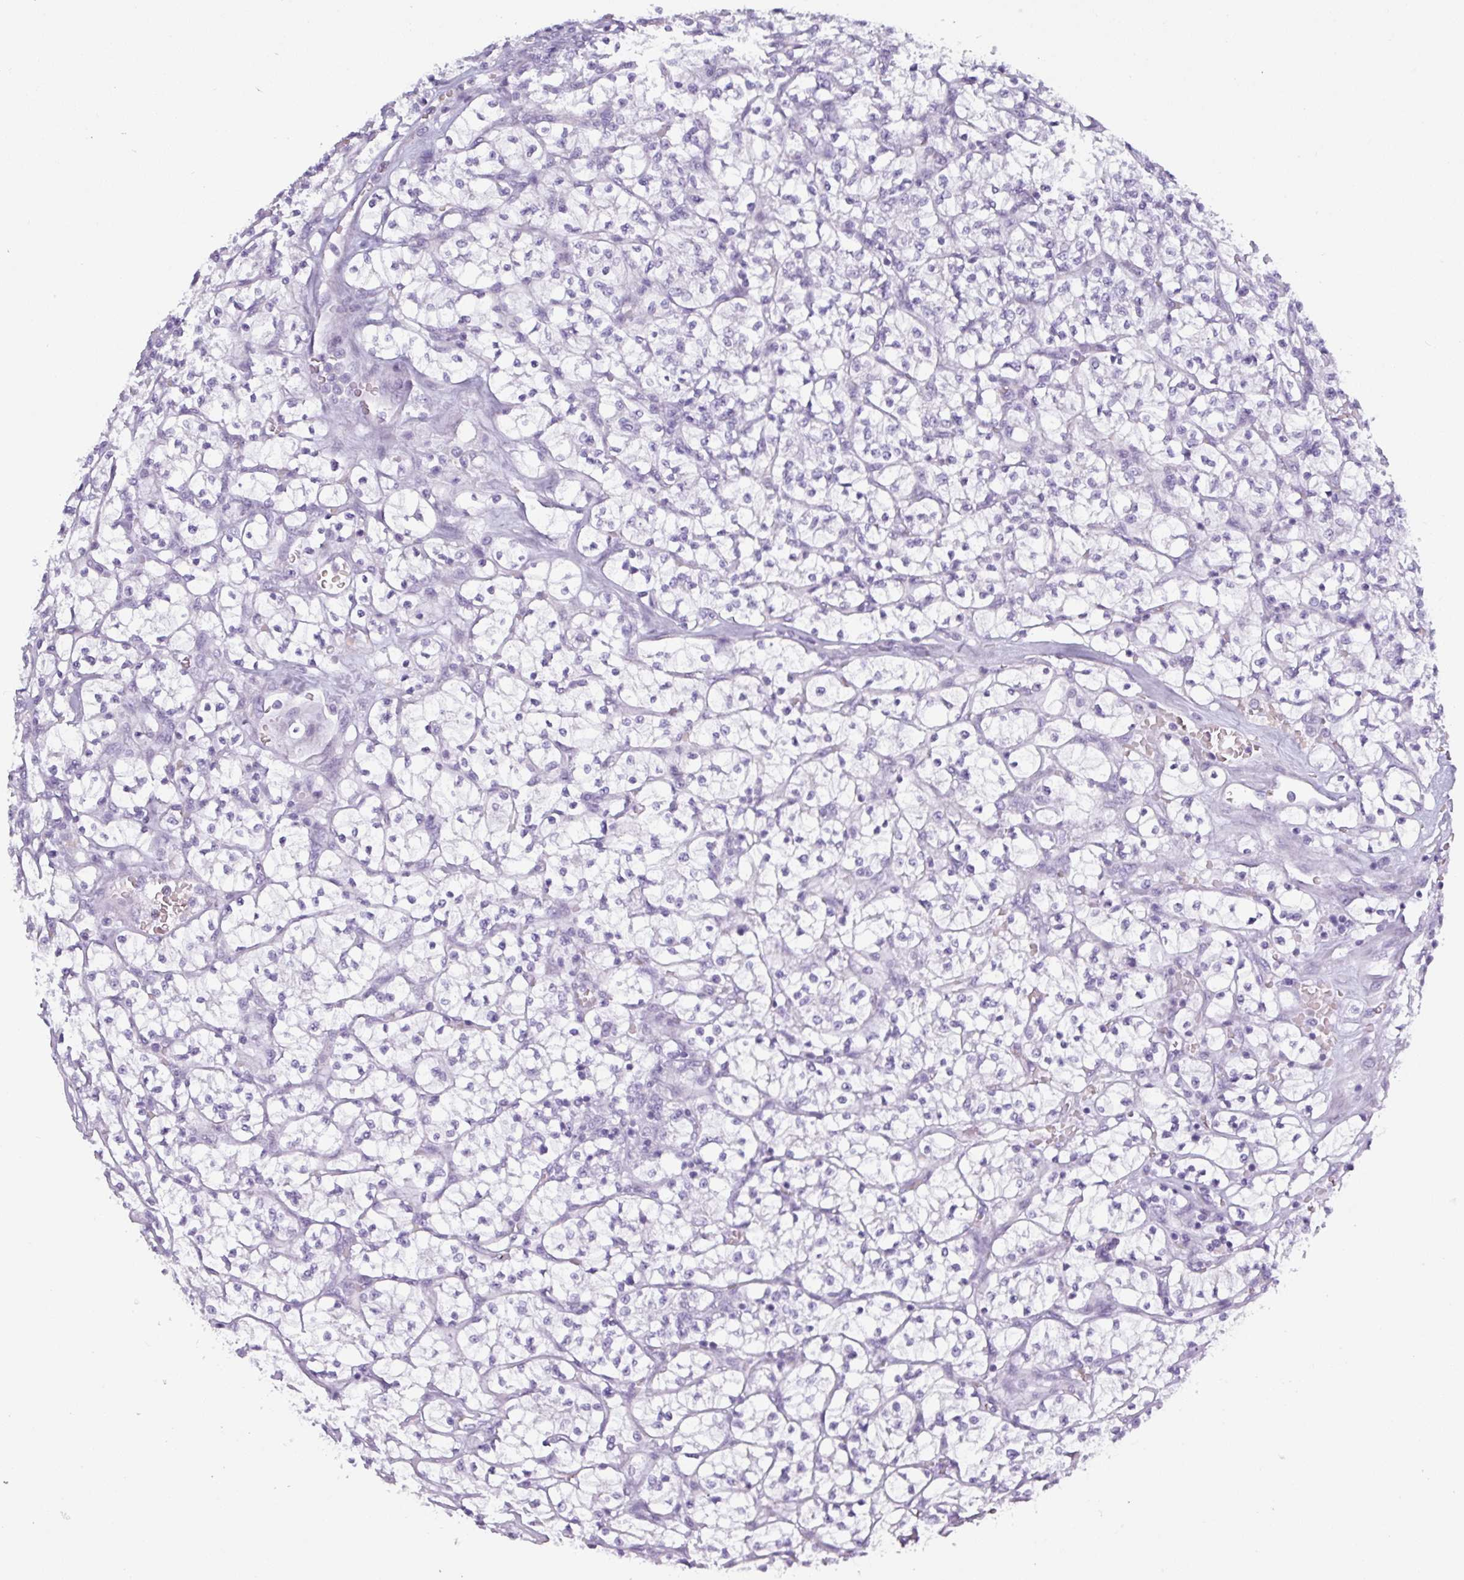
{"staining": {"intensity": "negative", "quantity": "none", "location": "none"}, "tissue": "renal cancer", "cell_type": "Tumor cells", "image_type": "cancer", "snomed": [{"axis": "morphology", "description": "Adenocarcinoma, NOS"}, {"axis": "topography", "description": "Kidney"}], "caption": "IHC image of renal cancer (adenocarcinoma) stained for a protein (brown), which exhibits no positivity in tumor cells.", "gene": "CRYBB2", "patient": {"sex": "female", "age": 64}}